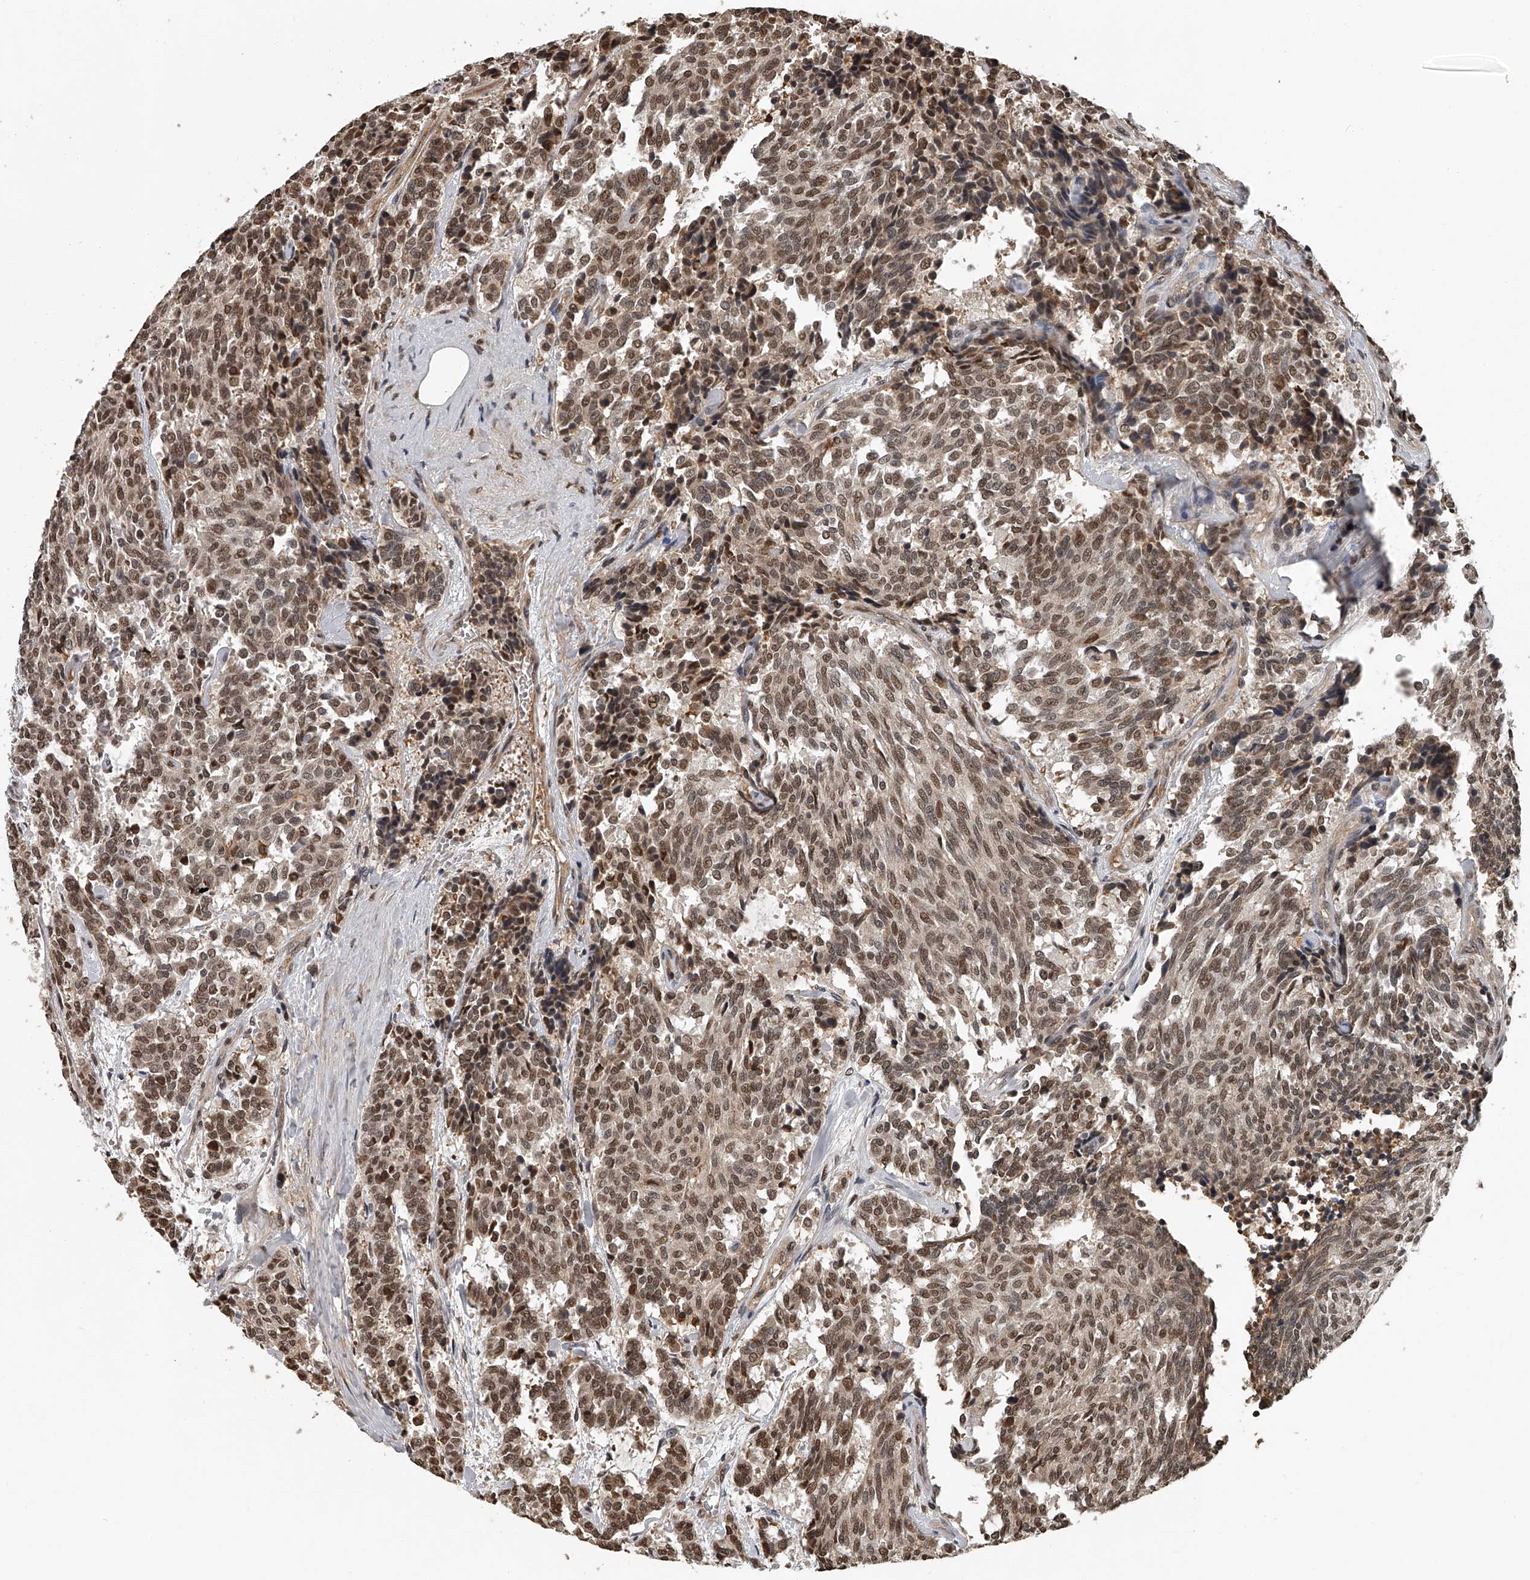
{"staining": {"intensity": "moderate", "quantity": ">75%", "location": "nuclear"}, "tissue": "carcinoid", "cell_type": "Tumor cells", "image_type": "cancer", "snomed": [{"axis": "morphology", "description": "Carcinoid, malignant, NOS"}, {"axis": "topography", "description": "Pancreas"}], "caption": "Human carcinoid stained for a protein (brown) shows moderate nuclear positive staining in about >75% of tumor cells.", "gene": "PLEKHG1", "patient": {"sex": "female", "age": 54}}